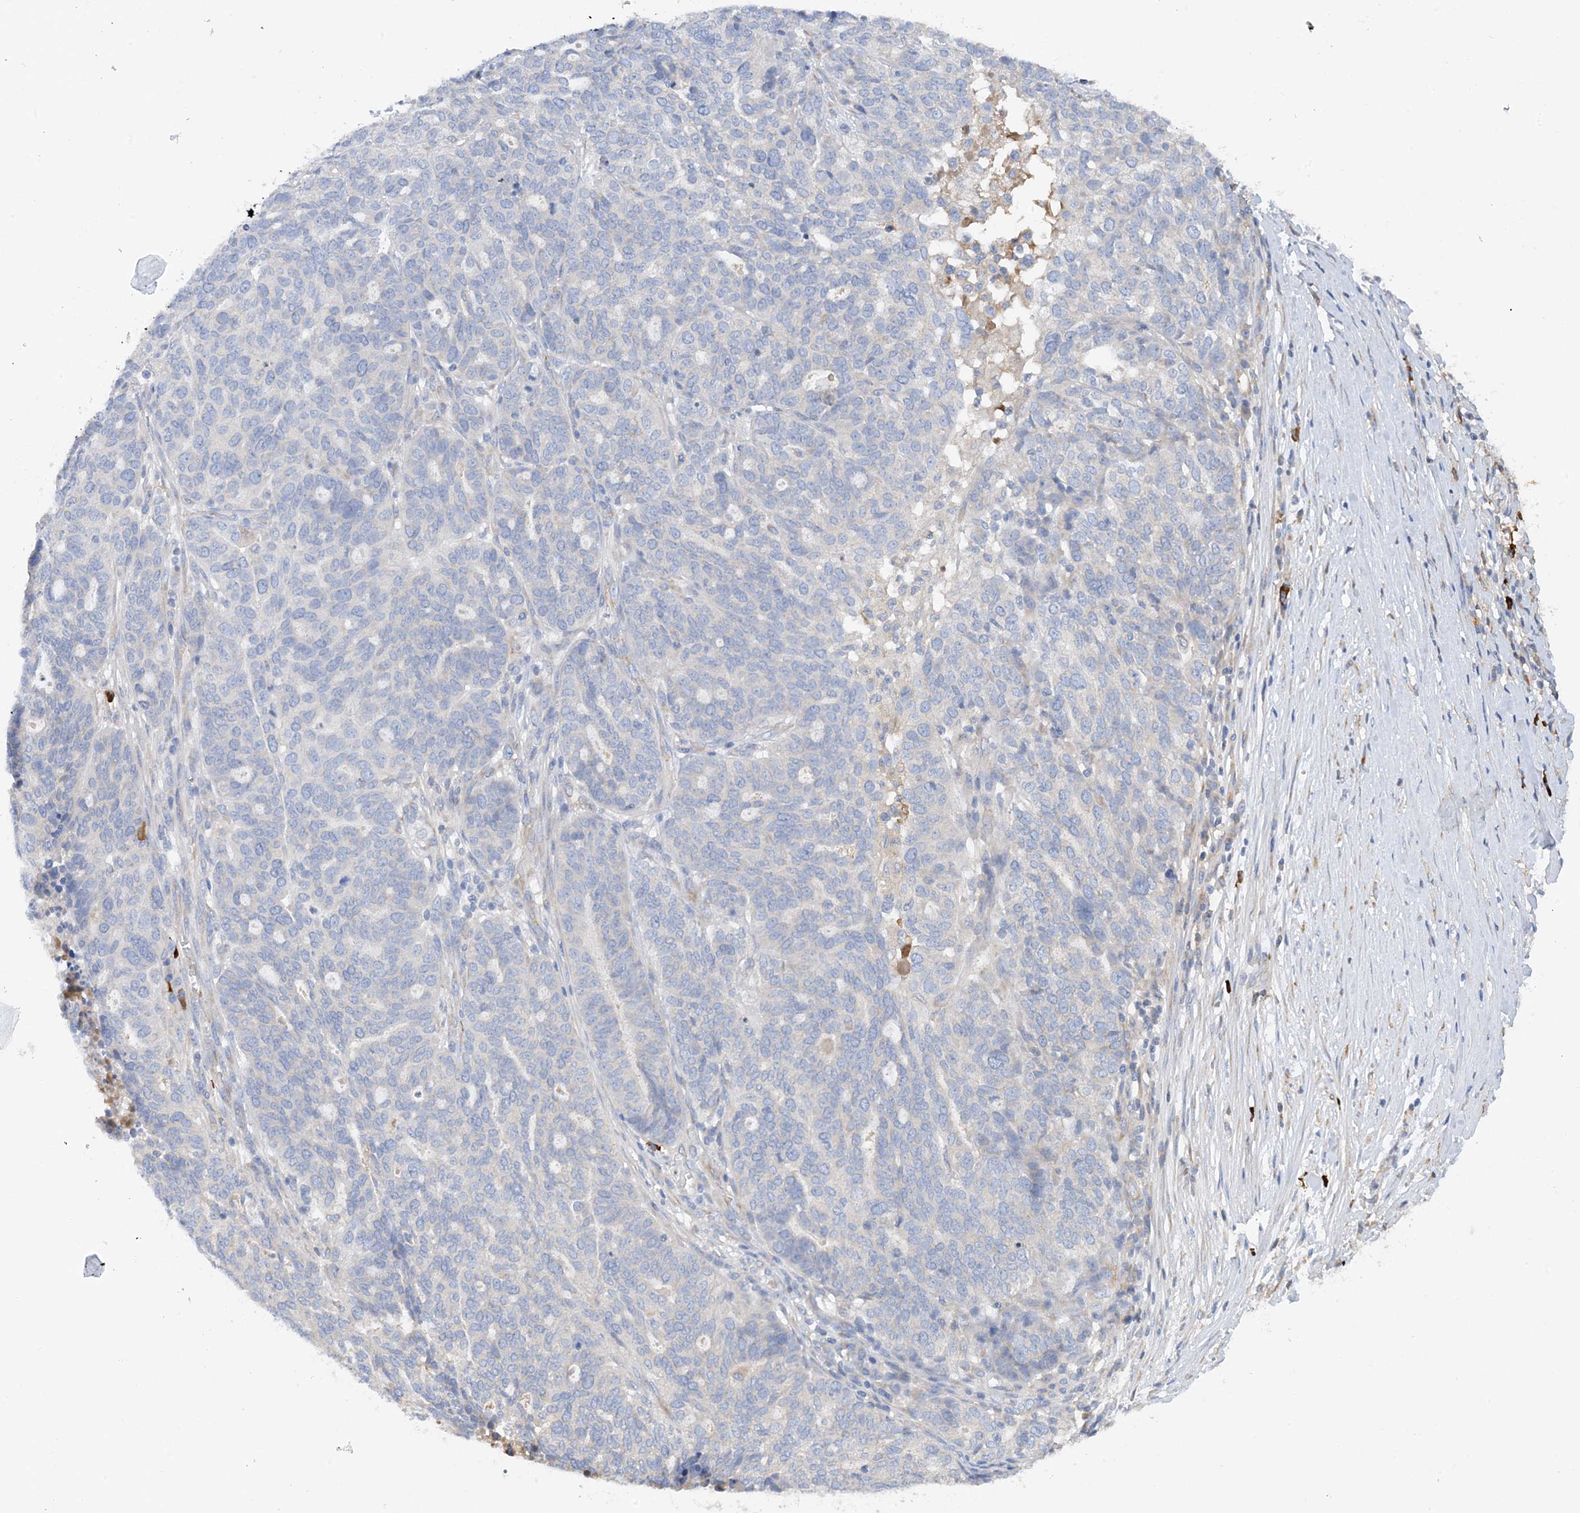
{"staining": {"intensity": "negative", "quantity": "none", "location": "none"}, "tissue": "ovarian cancer", "cell_type": "Tumor cells", "image_type": "cancer", "snomed": [{"axis": "morphology", "description": "Cystadenocarcinoma, serous, NOS"}, {"axis": "topography", "description": "Ovary"}], "caption": "IHC micrograph of human serous cystadenocarcinoma (ovarian) stained for a protein (brown), which exhibits no staining in tumor cells.", "gene": "SLC5A11", "patient": {"sex": "female", "age": 59}}